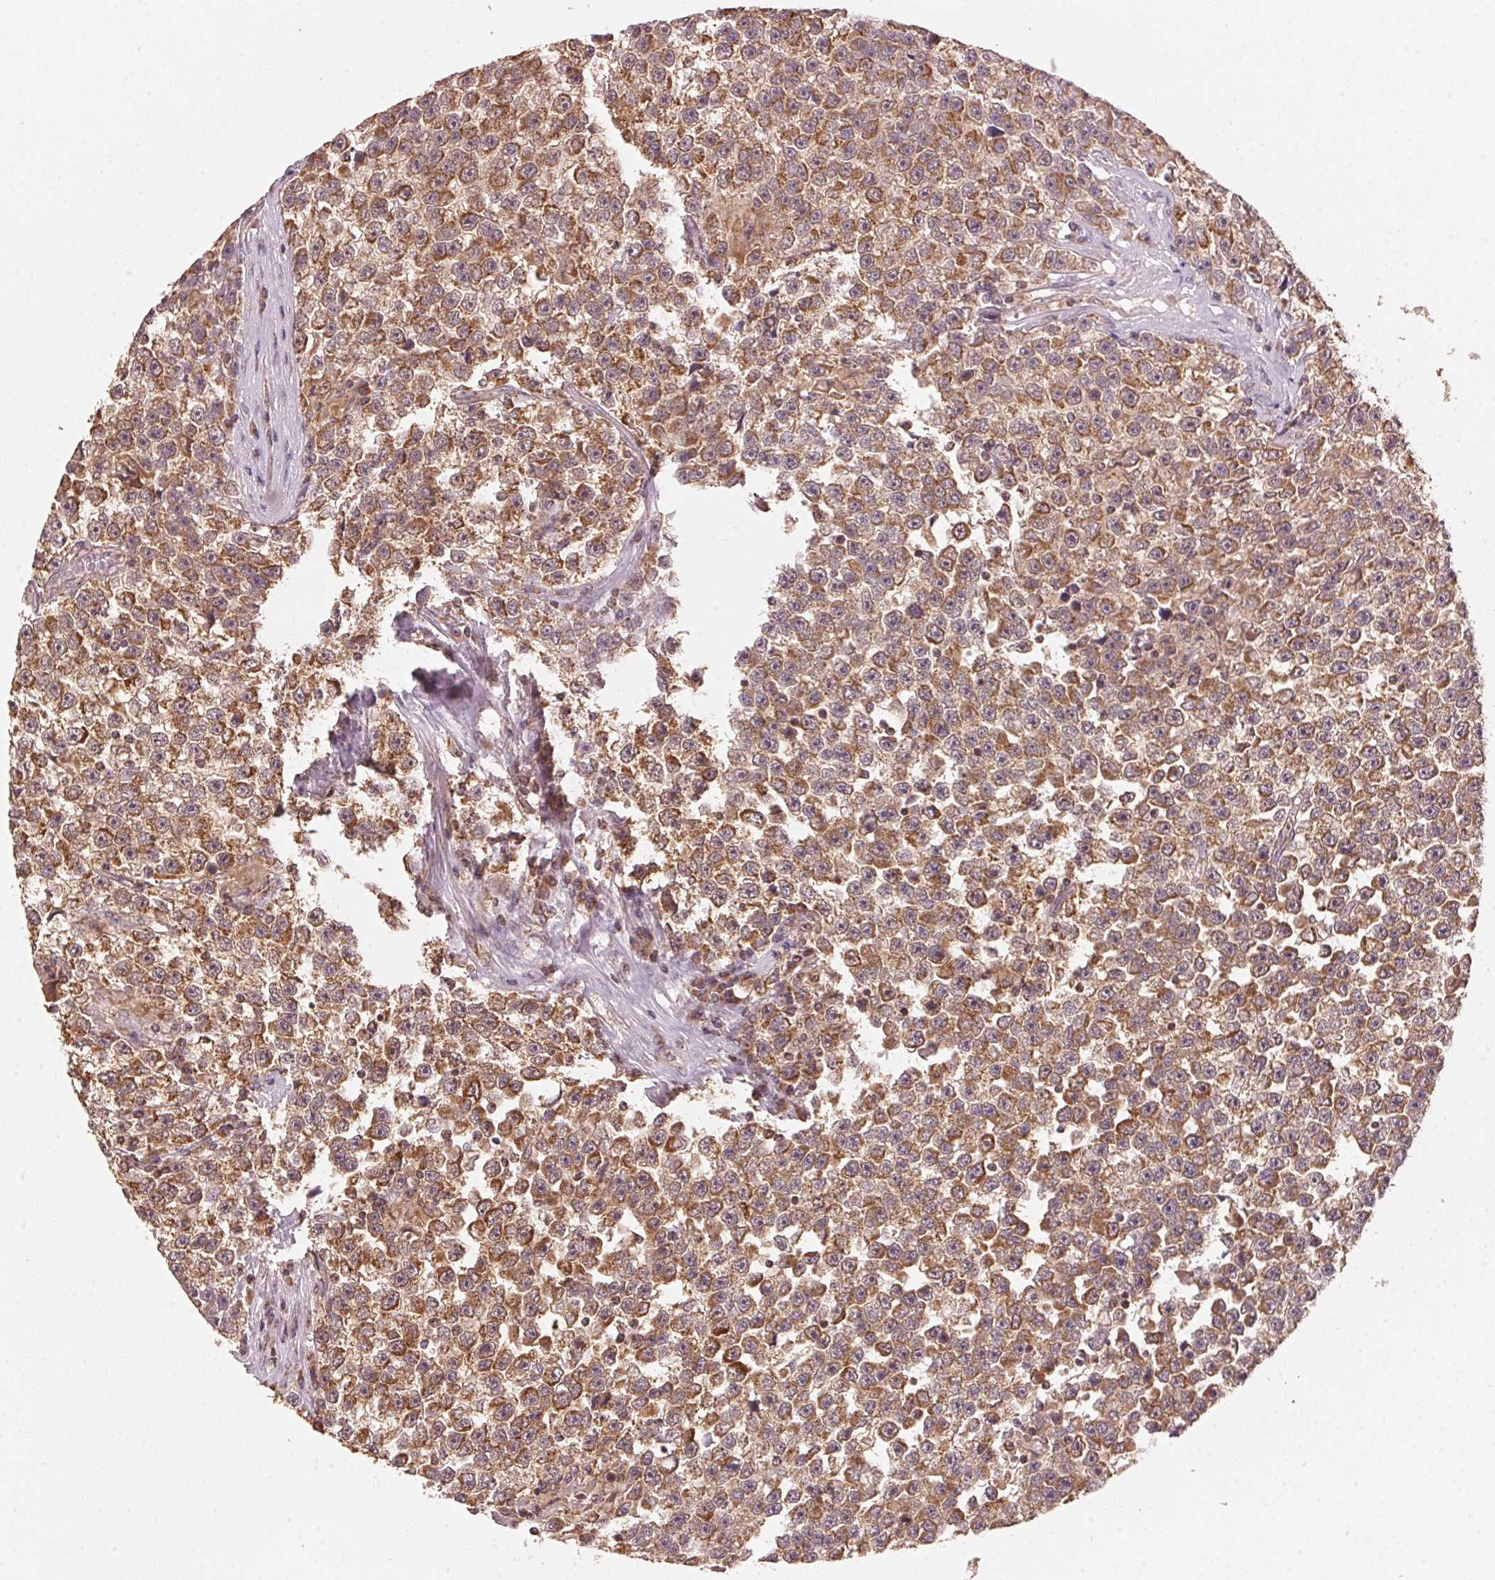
{"staining": {"intensity": "moderate", "quantity": ">75%", "location": "cytoplasmic/membranous"}, "tissue": "testis cancer", "cell_type": "Tumor cells", "image_type": "cancer", "snomed": [{"axis": "morphology", "description": "Seminoma, NOS"}, {"axis": "topography", "description": "Testis"}], "caption": "A histopathology image of testis cancer stained for a protein demonstrates moderate cytoplasmic/membranous brown staining in tumor cells.", "gene": "ARHGAP6", "patient": {"sex": "male", "age": 31}}